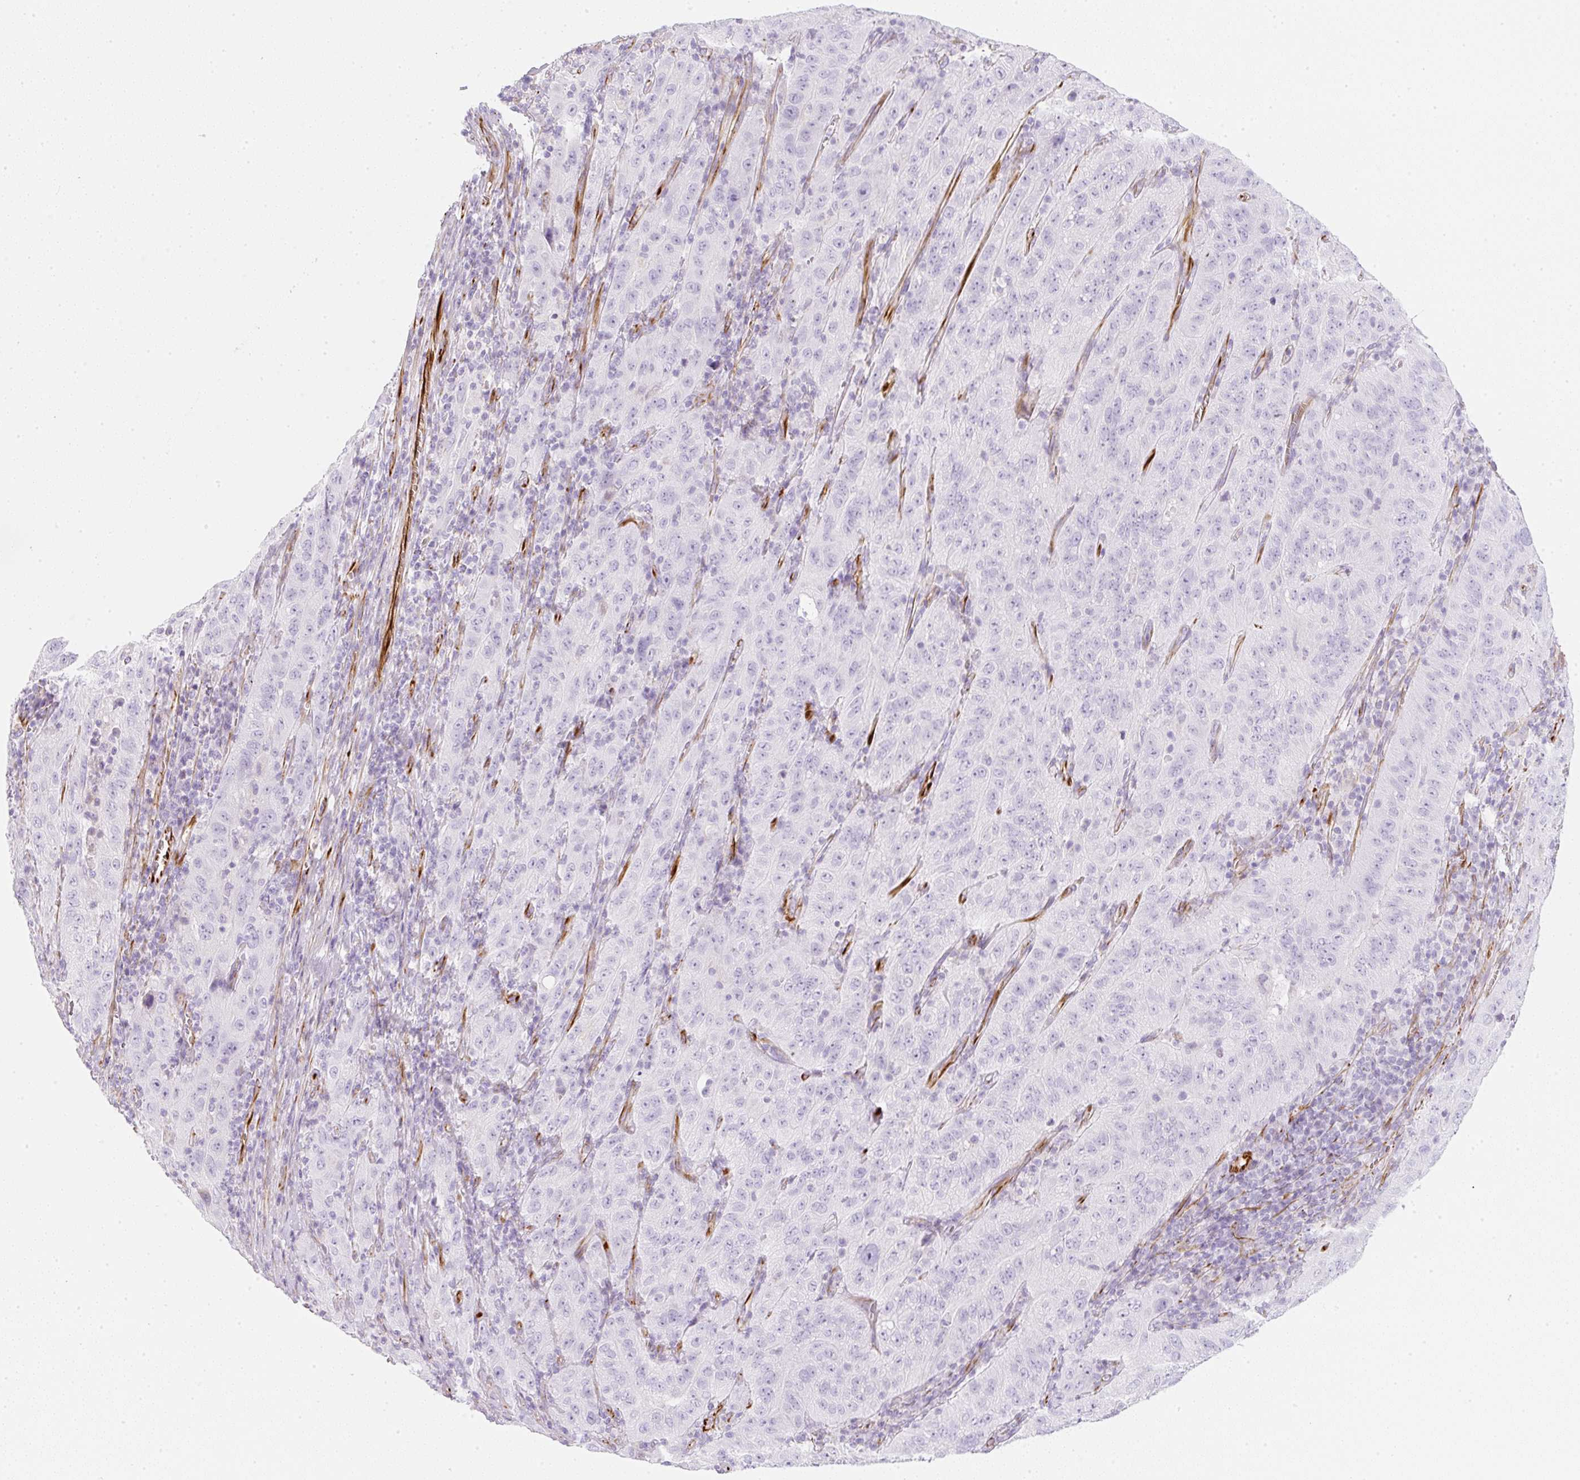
{"staining": {"intensity": "negative", "quantity": "none", "location": "none"}, "tissue": "pancreatic cancer", "cell_type": "Tumor cells", "image_type": "cancer", "snomed": [{"axis": "morphology", "description": "Adenocarcinoma, NOS"}, {"axis": "topography", "description": "Pancreas"}], "caption": "A photomicrograph of human adenocarcinoma (pancreatic) is negative for staining in tumor cells.", "gene": "ZNF689", "patient": {"sex": "male", "age": 63}}